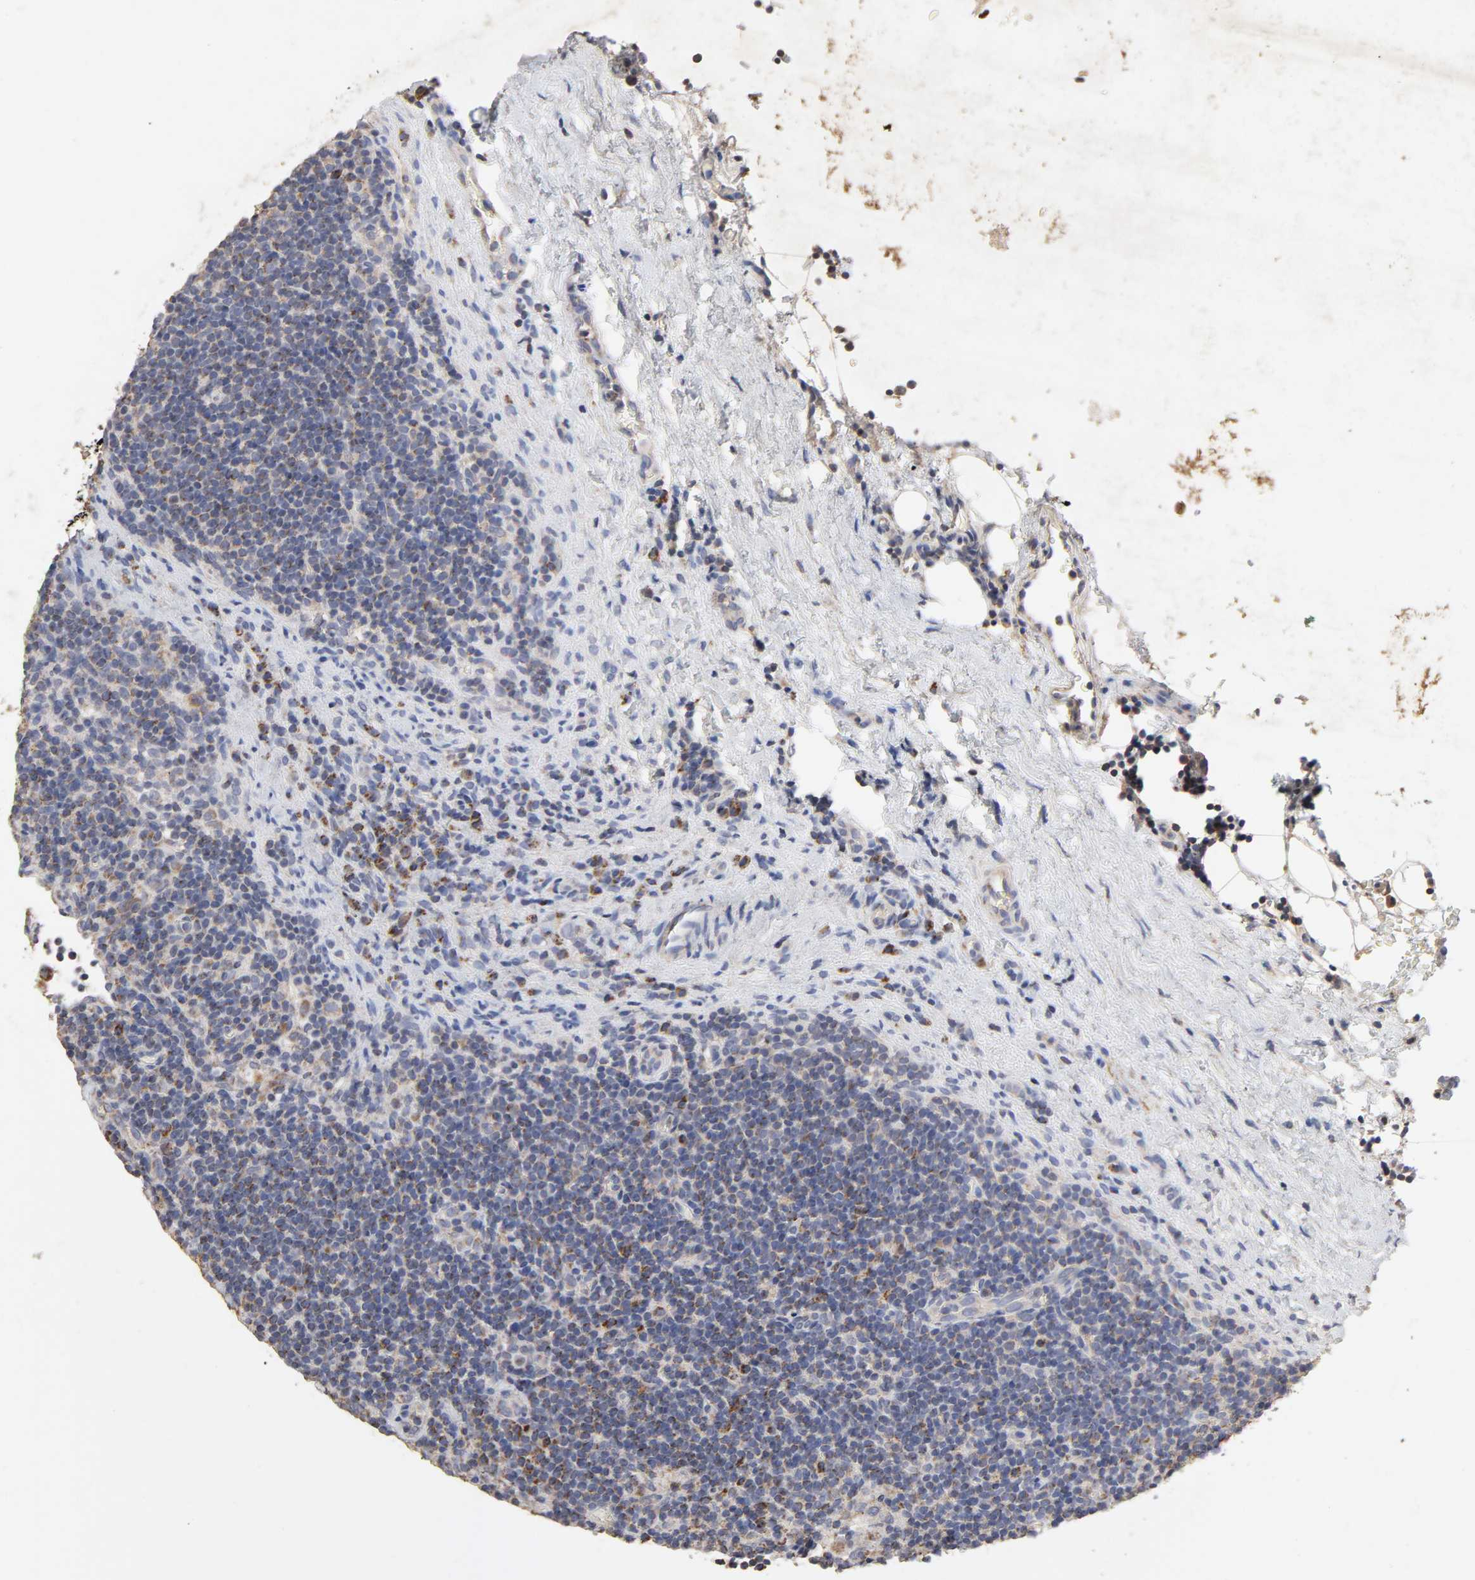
{"staining": {"intensity": "moderate", "quantity": ">75%", "location": "cytoplasmic/membranous"}, "tissue": "lymphoma", "cell_type": "Tumor cells", "image_type": "cancer", "snomed": [{"axis": "morphology", "description": "Malignant lymphoma, non-Hodgkin's type, Low grade"}, {"axis": "topography", "description": "Lymph node"}], "caption": "Immunohistochemistry staining of lymphoma, which demonstrates medium levels of moderate cytoplasmic/membranous expression in approximately >75% of tumor cells indicating moderate cytoplasmic/membranous protein expression. The staining was performed using DAB (3,3'-diaminobenzidine) (brown) for protein detection and nuclei were counterstained in hematoxylin (blue).", "gene": "CYCS", "patient": {"sex": "male", "age": 70}}